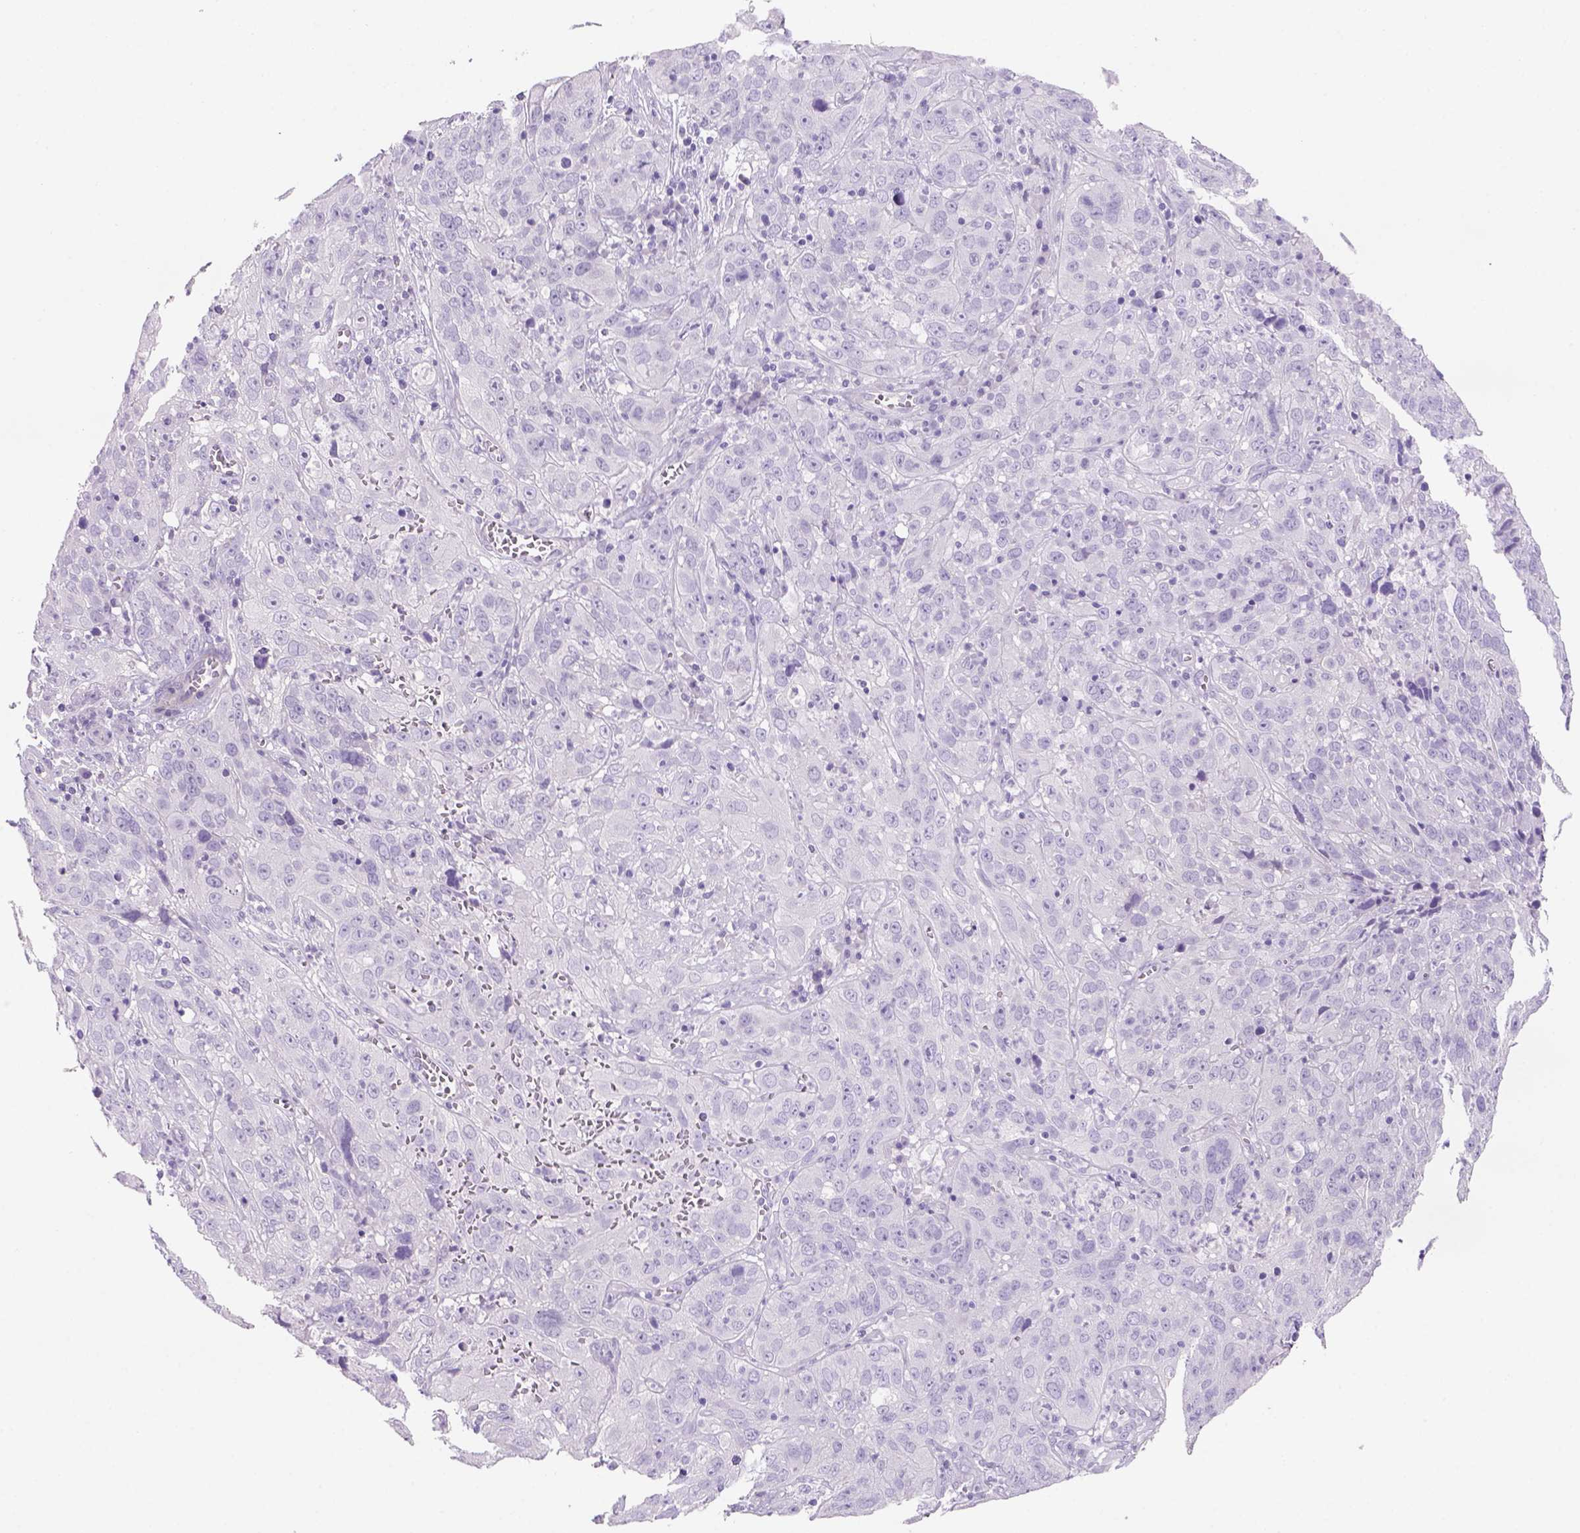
{"staining": {"intensity": "negative", "quantity": "none", "location": "none"}, "tissue": "cervical cancer", "cell_type": "Tumor cells", "image_type": "cancer", "snomed": [{"axis": "morphology", "description": "Squamous cell carcinoma, NOS"}, {"axis": "topography", "description": "Cervix"}], "caption": "An immunohistochemistry (IHC) micrograph of cervical cancer is shown. There is no staining in tumor cells of cervical cancer.", "gene": "TENM4", "patient": {"sex": "female", "age": 32}}